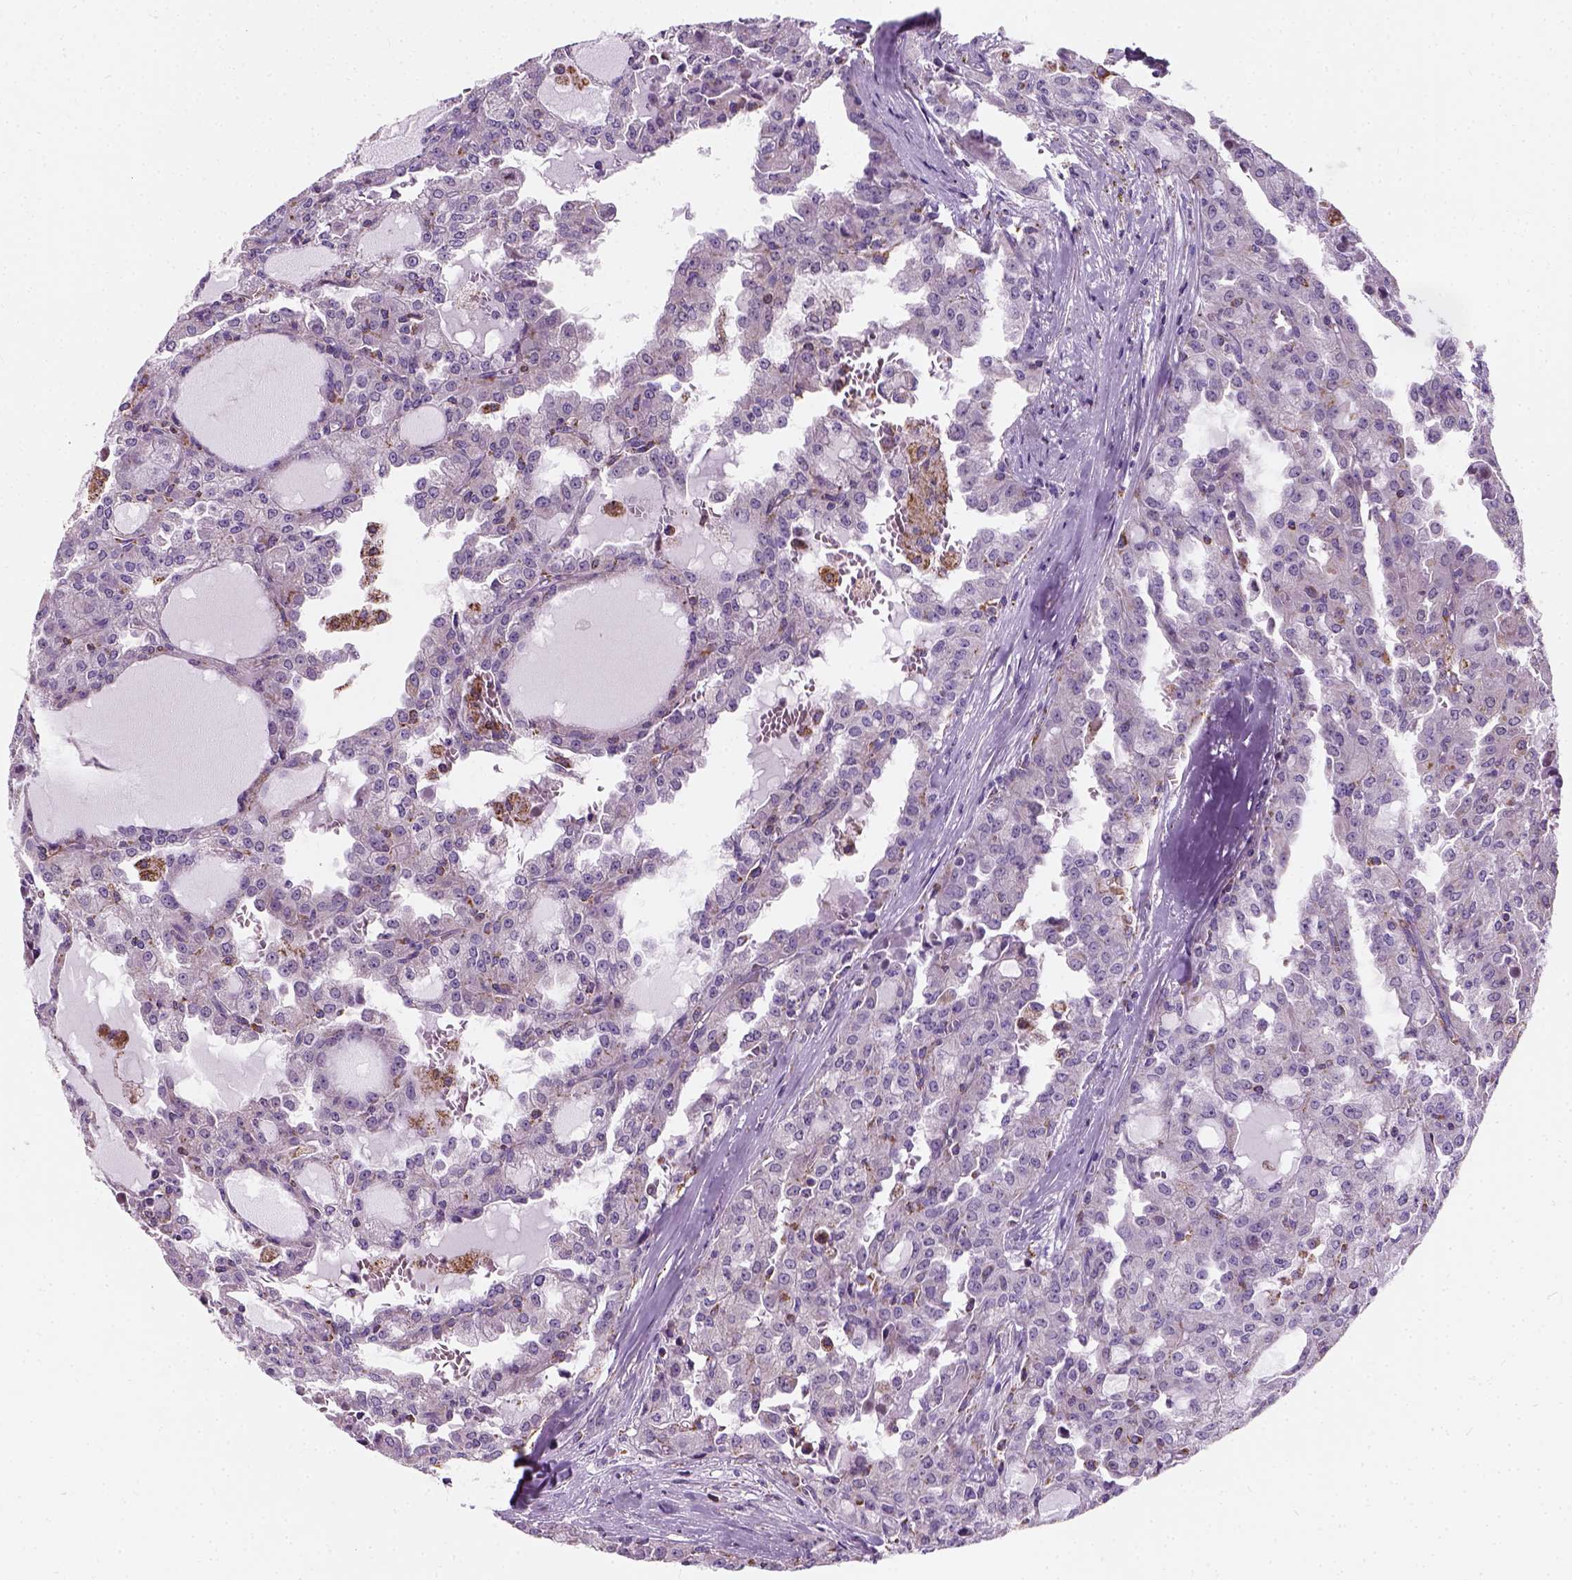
{"staining": {"intensity": "negative", "quantity": "none", "location": "none"}, "tissue": "head and neck cancer", "cell_type": "Tumor cells", "image_type": "cancer", "snomed": [{"axis": "morphology", "description": "Adenocarcinoma, NOS"}, {"axis": "topography", "description": "Head-Neck"}], "caption": "Head and neck cancer (adenocarcinoma) stained for a protein using IHC reveals no positivity tumor cells.", "gene": "CHODL", "patient": {"sex": "male", "age": 64}}